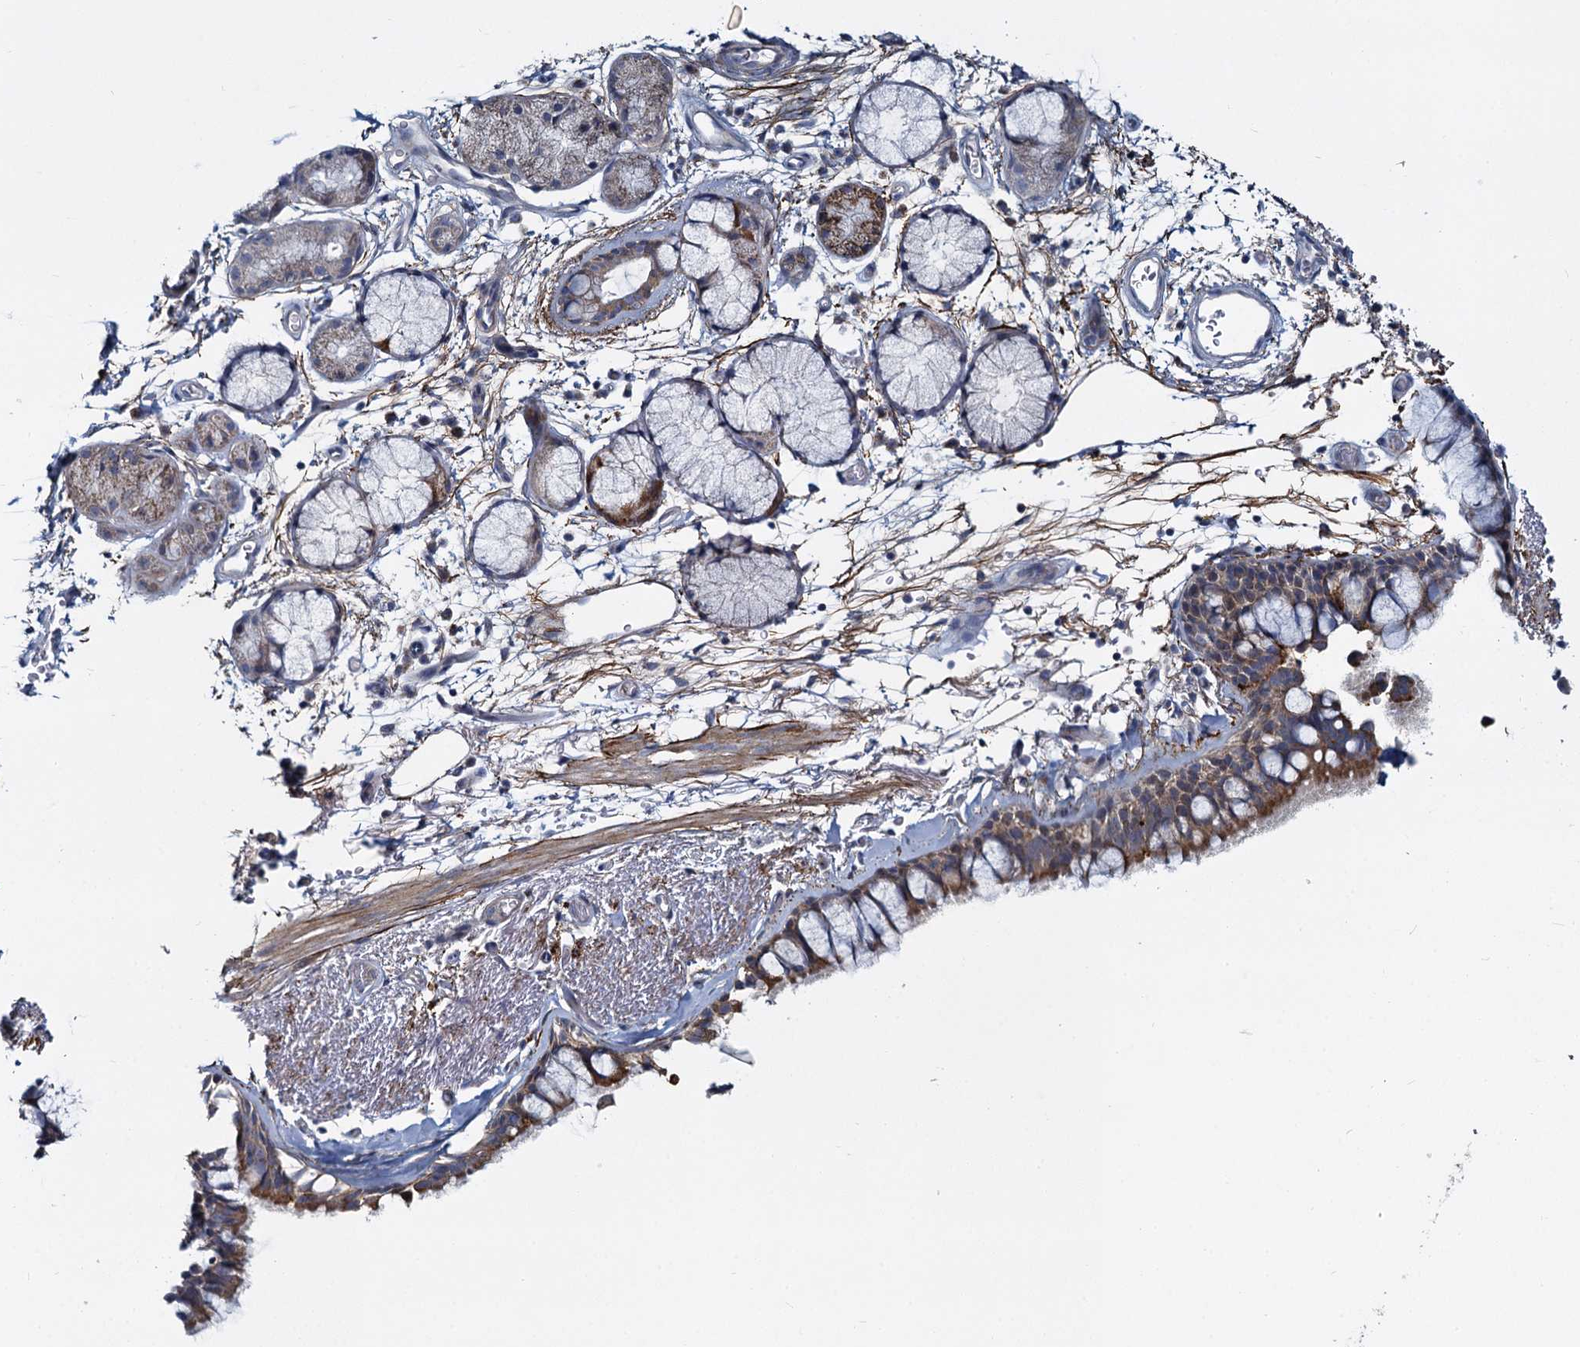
{"staining": {"intensity": "moderate", "quantity": ">75%", "location": "cytoplasmic/membranous"}, "tissue": "bronchus", "cell_type": "Respiratory epithelial cells", "image_type": "normal", "snomed": [{"axis": "morphology", "description": "Normal tissue, NOS"}, {"axis": "topography", "description": "Bronchus"}], "caption": "Bronchus stained for a protein (brown) displays moderate cytoplasmic/membranous positive staining in approximately >75% of respiratory epithelial cells.", "gene": "DCUN1D2", "patient": {"sex": "male", "age": 65}}